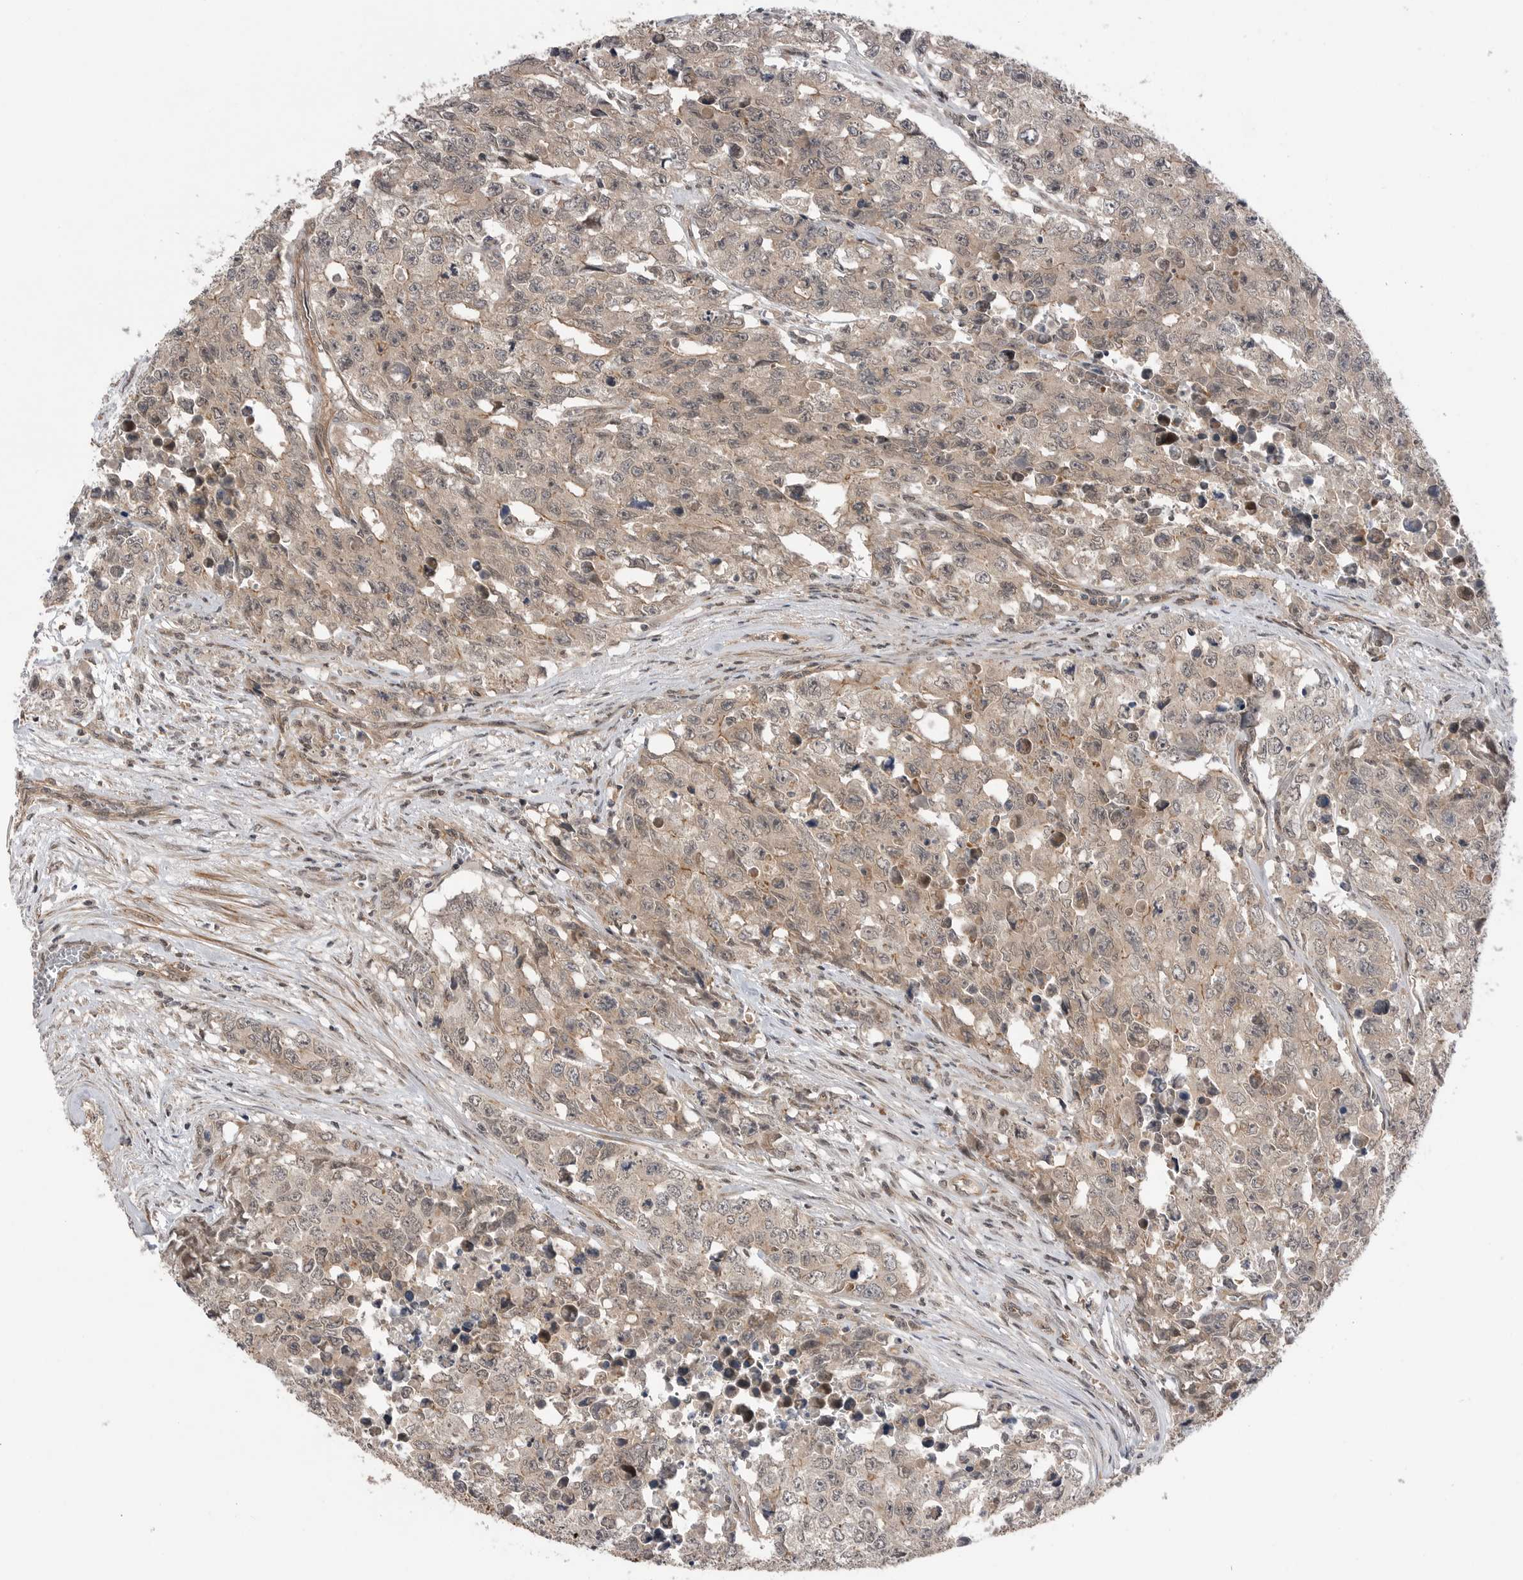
{"staining": {"intensity": "weak", "quantity": "25%-75%", "location": "cytoplasmic/membranous"}, "tissue": "testis cancer", "cell_type": "Tumor cells", "image_type": "cancer", "snomed": [{"axis": "morphology", "description": "Carcinoma, Embryonal, NOS"}, {"axis": "topography", "description": "Testis"}], "caption": "Human testis cancer (embryonal carcinoma) stained for a protein (brown) demonstrates weak cytoplasmic/membranous positive staining in about 25%-75% of tumor cells.", "gene": "PEAK1", "patient": {"sex": "male", "age": 28}}